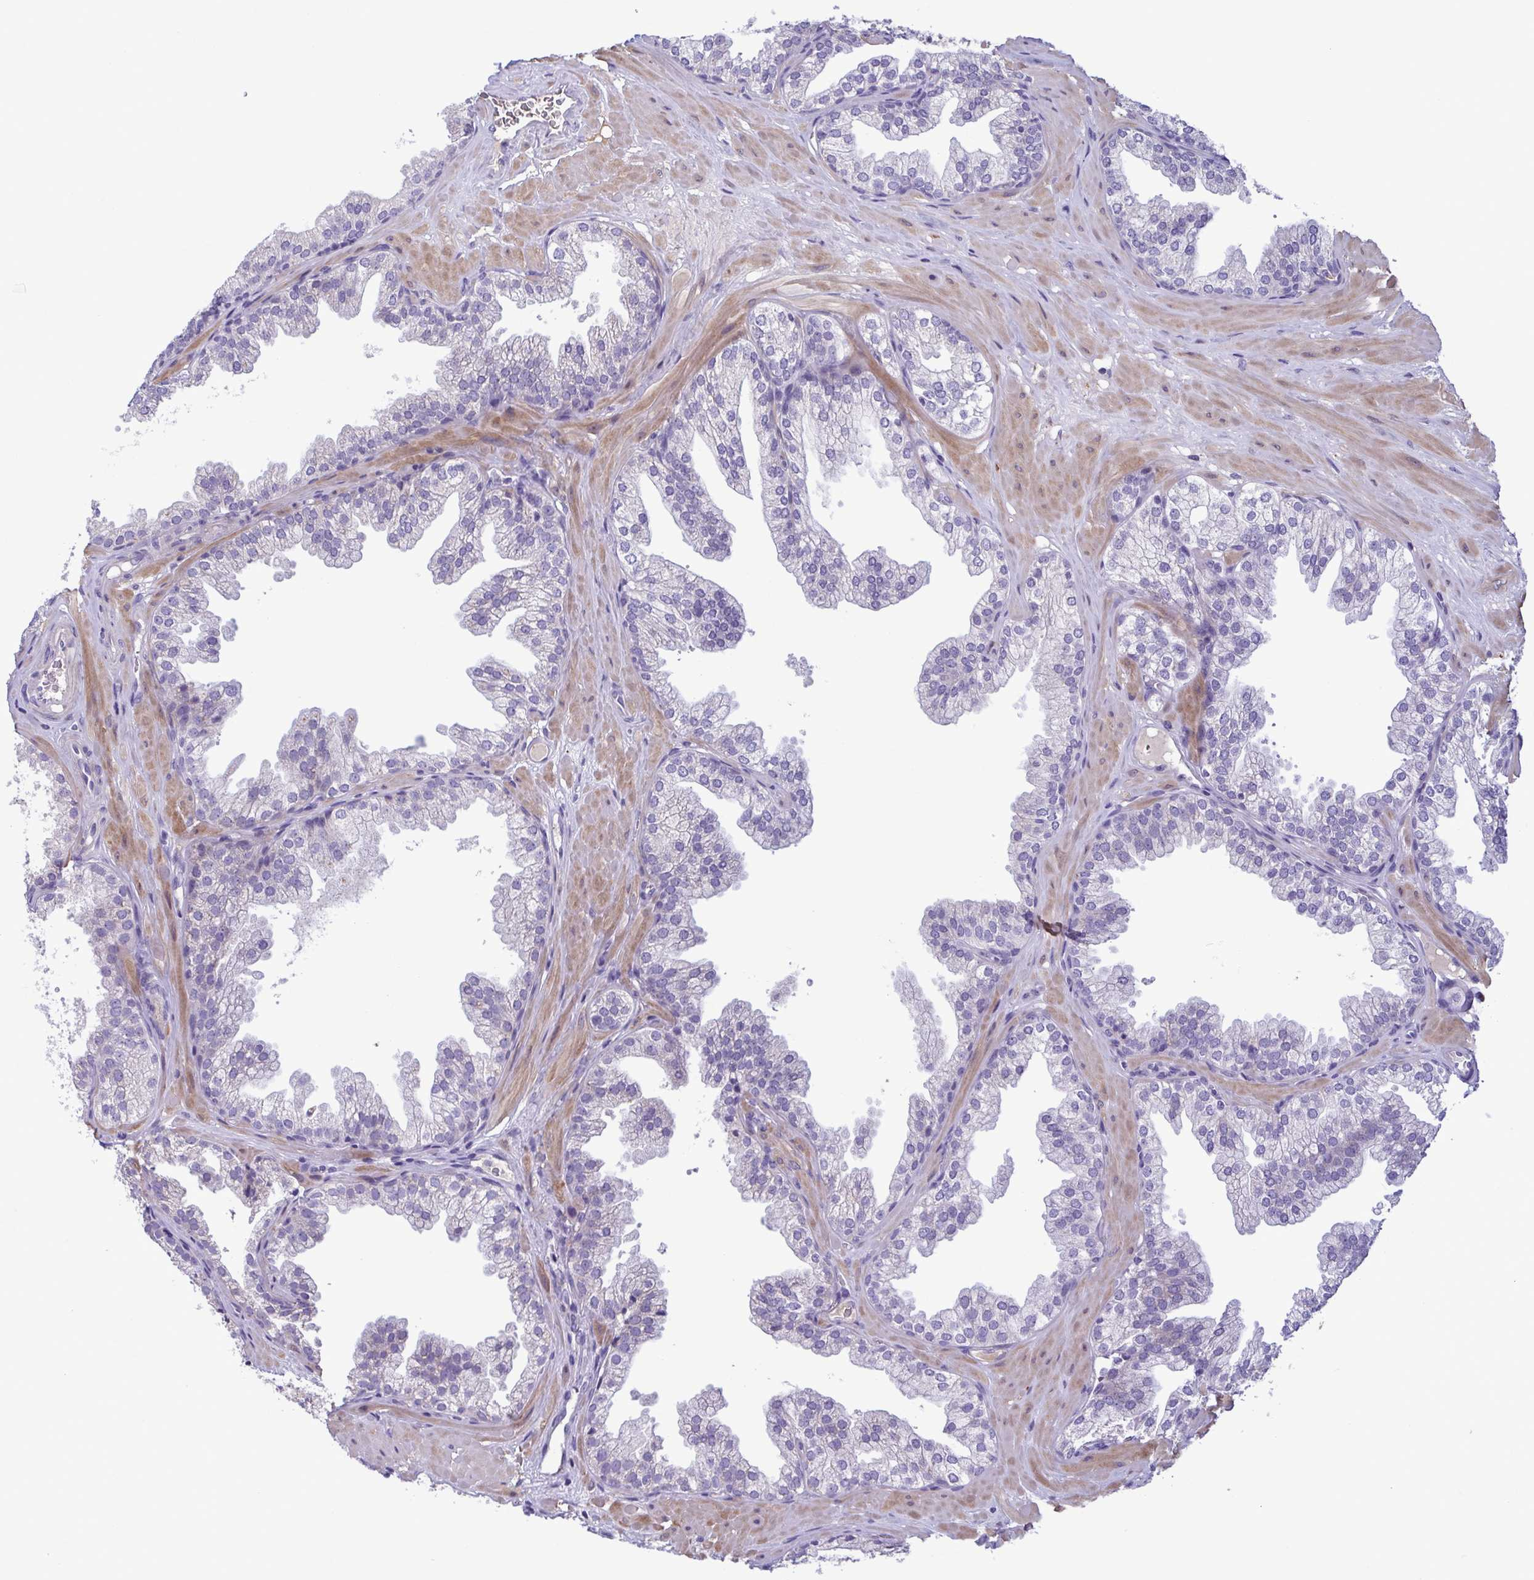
{"staining": {"intensity": "negative", "quantity": "none", "location": "none"}, "tissue": "prostate", "cell_type": "Glandular cells", "image_type": "normal", "snomed": [{"axis": "morphology", "description": "Normal tissue, NOS"}, {"axis": "topography", "description": "Prostate"}], "caption": "Immunohistochemistry histopathology image of unremarkable prostate: prostate stained with DAB (3,3'-diaminobenzidine) reveals no significant protein positivity in glandular cells.", "gene": "F13B", "patient": {"sex": "male", "age": 37}}